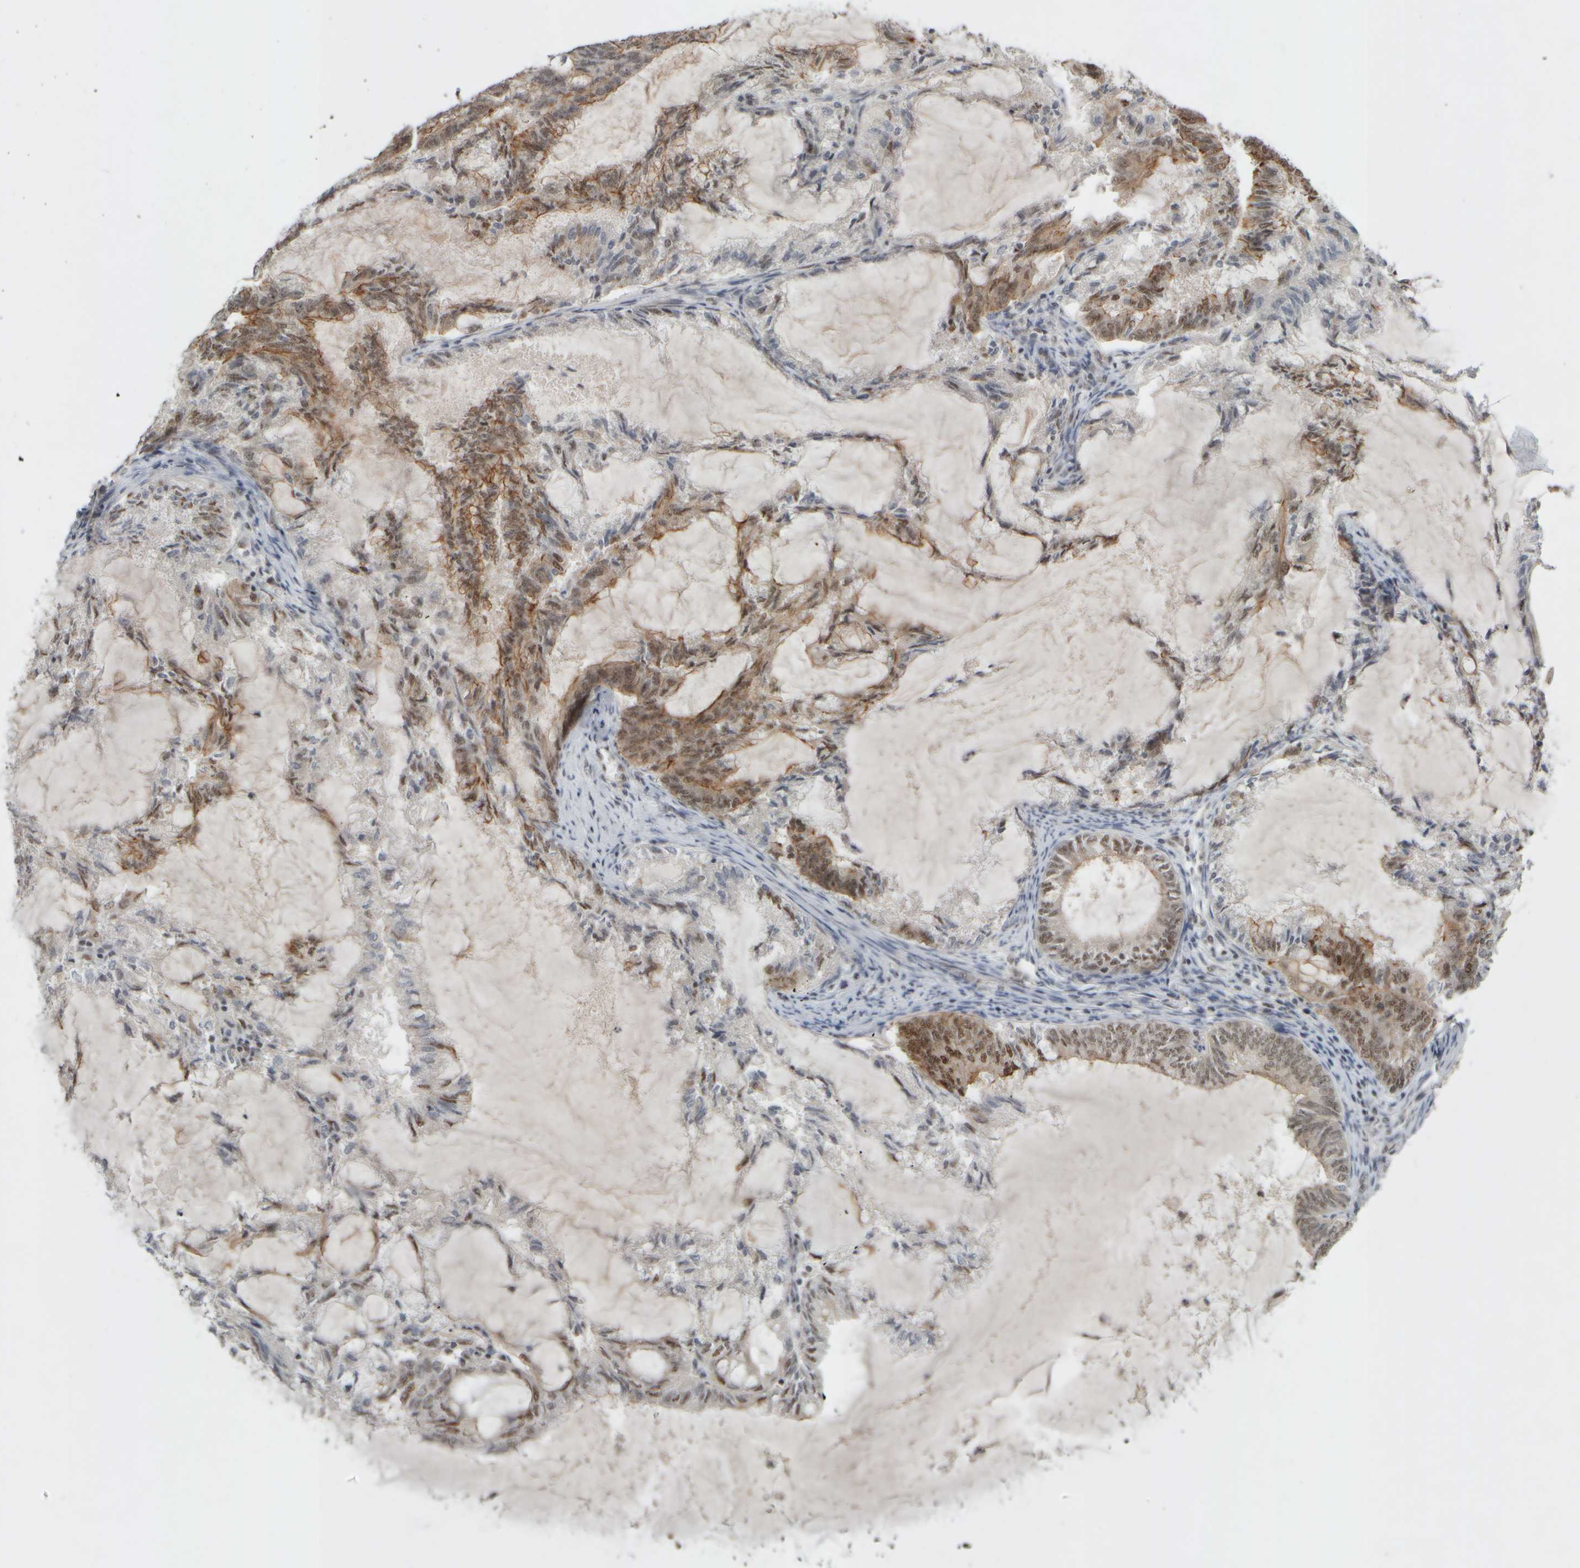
{"staining": {"intensity": "moderate", "quantity": ">75%", "location": "nuclear"}, "tissue": "endometrial cancer", "cell_type": "Tumor cells", "image_type": "cancer", "snomed": [{"axis": "morphology", "description": "Adenocarcinoma, NOS"}, {"axis": "topography", "description": "Endometrium"}], "caption": "High-power microscopy captured an IHC histopathology image of endometrial adenocarcinoma, revealing moderate nuclear staining in about >75% of tumor cells.", "gene": "SYNRG", "patient": {"sex": "female", "age": 86}}